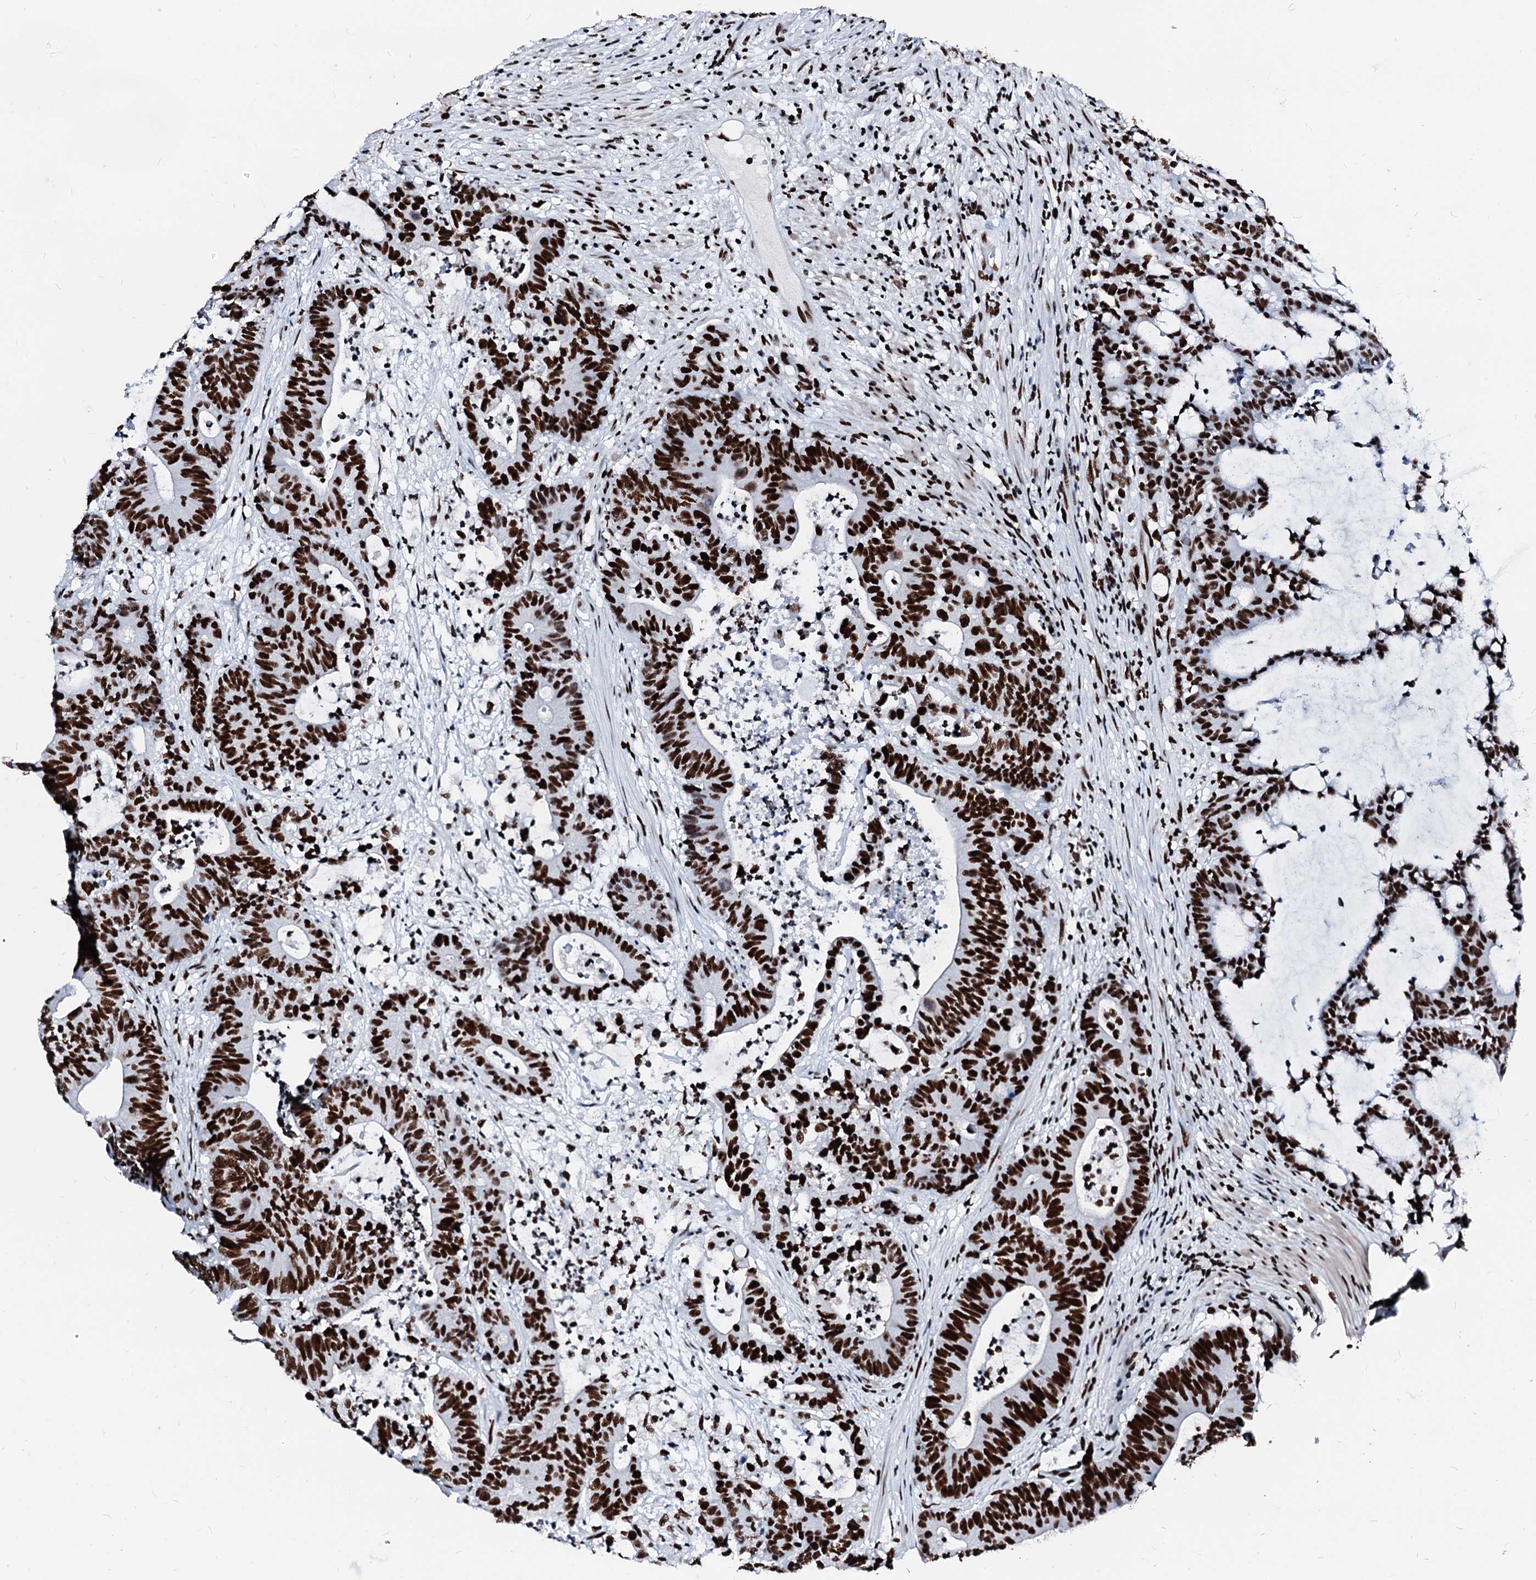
{"staining": {"intensity": "strong", "quantity": ">75%", "location": "nuclear"}, "tissue": "colorectal cancer", "cell_type": "Tumor cells", "image_type": "cancer", "snomed": [{"axis": "morphology", "description": "Adenocarcinoma, NOS"}, {"axis": "topography", "description": "Colon"}], "caption": "Human colorectal adenocarcinoma stained with a brown dye reveals strong nuclear positive expression in about >75% of tumor cells.", "gene": "RALY", "patient": {"sex": "female", "age": 84}}